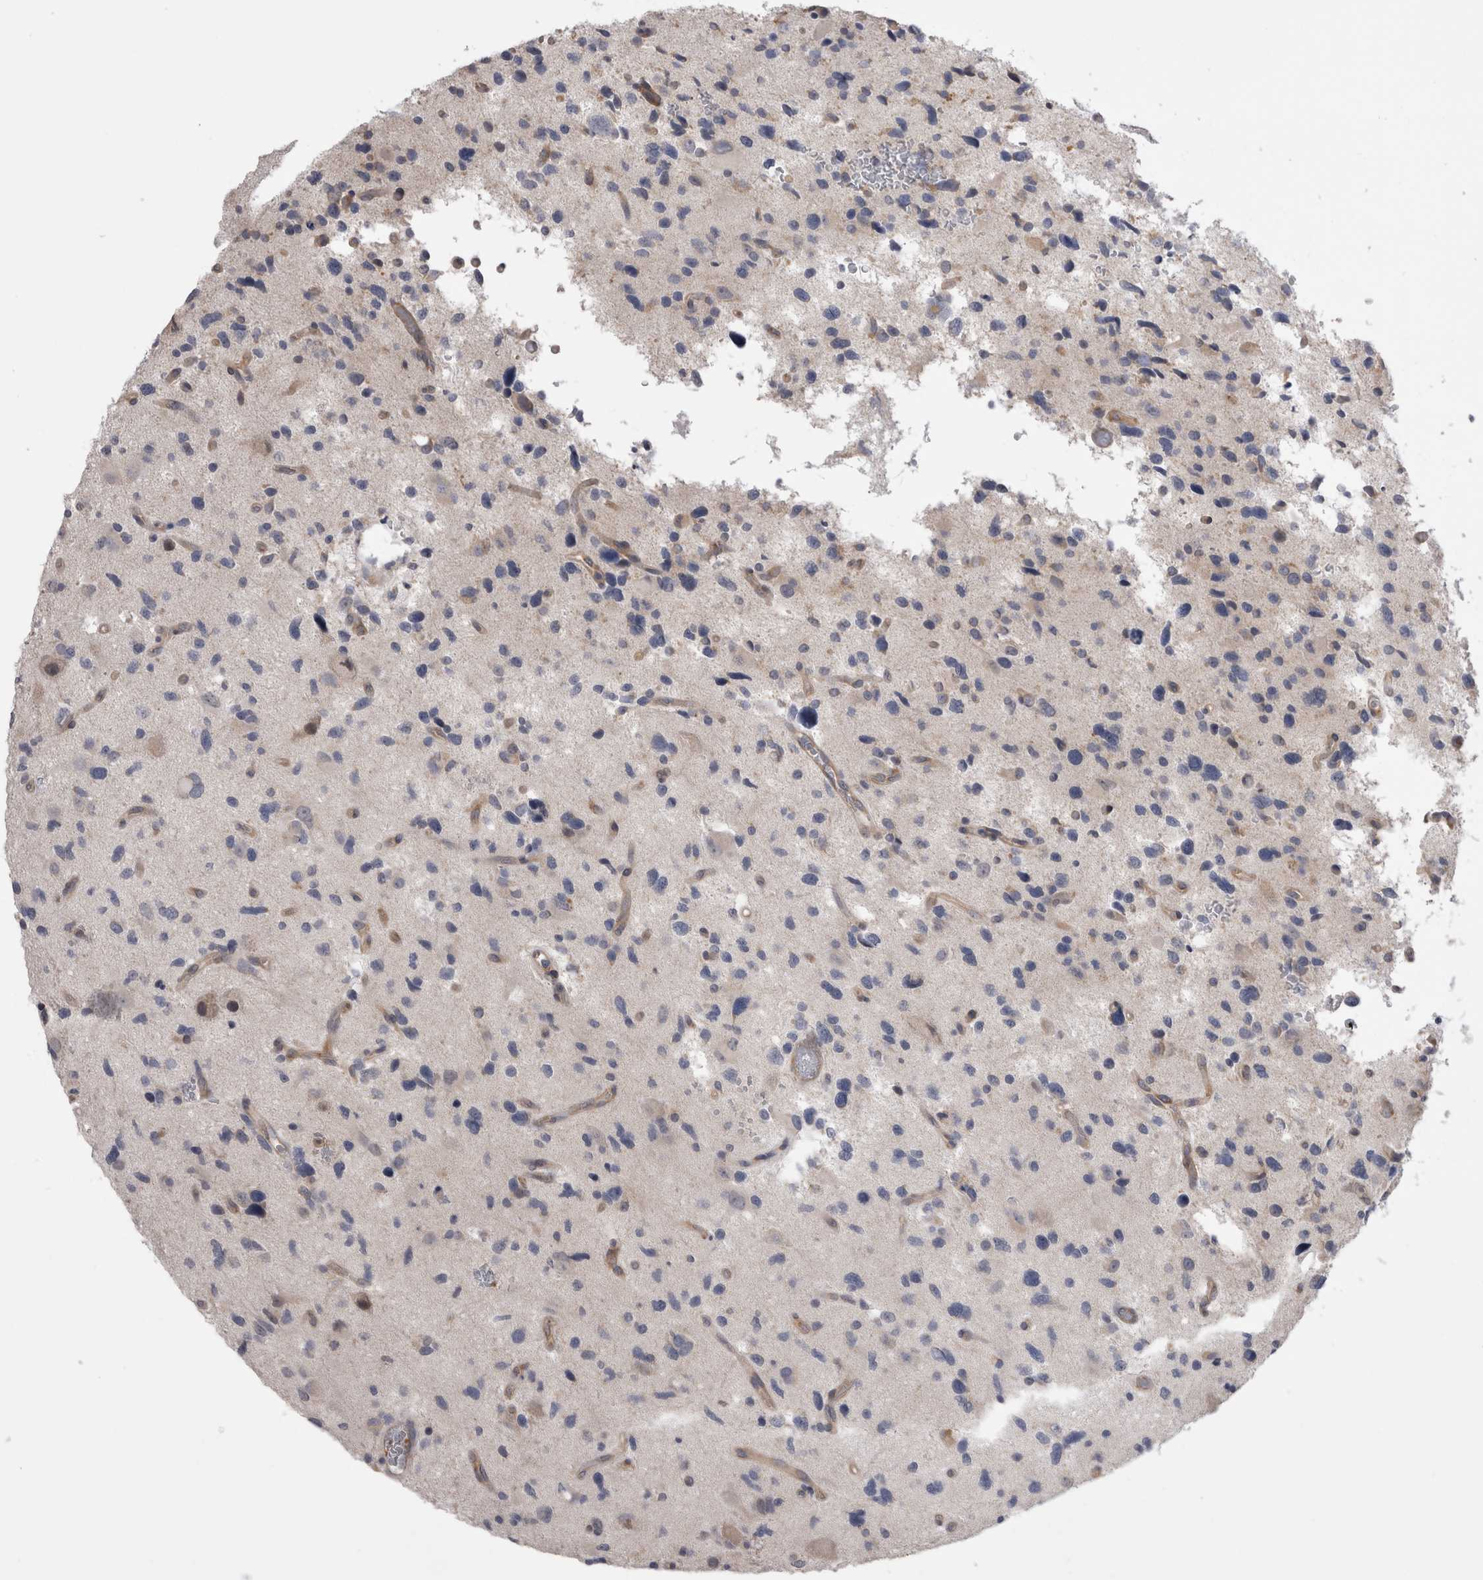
{"staining": {"intensity": "negative", "quantity": "none", "location": "none"}, "tissue": "glioma", "cell_type": "Tumor cells", "image_type": "cancer", "snomed": [{"axis": "morphology", "description": "Glioma, malignant, High grade"}, {"axis": "topography", "description": "Brain"}], "caption": "DAB (3,3'-diaminobenzidine) immunohistochemical staining of human glioma demonstrates no significant staining in tumor cells.", "gene": "ARHGAP29", "patient": {"sex": "male", "age": 33}}